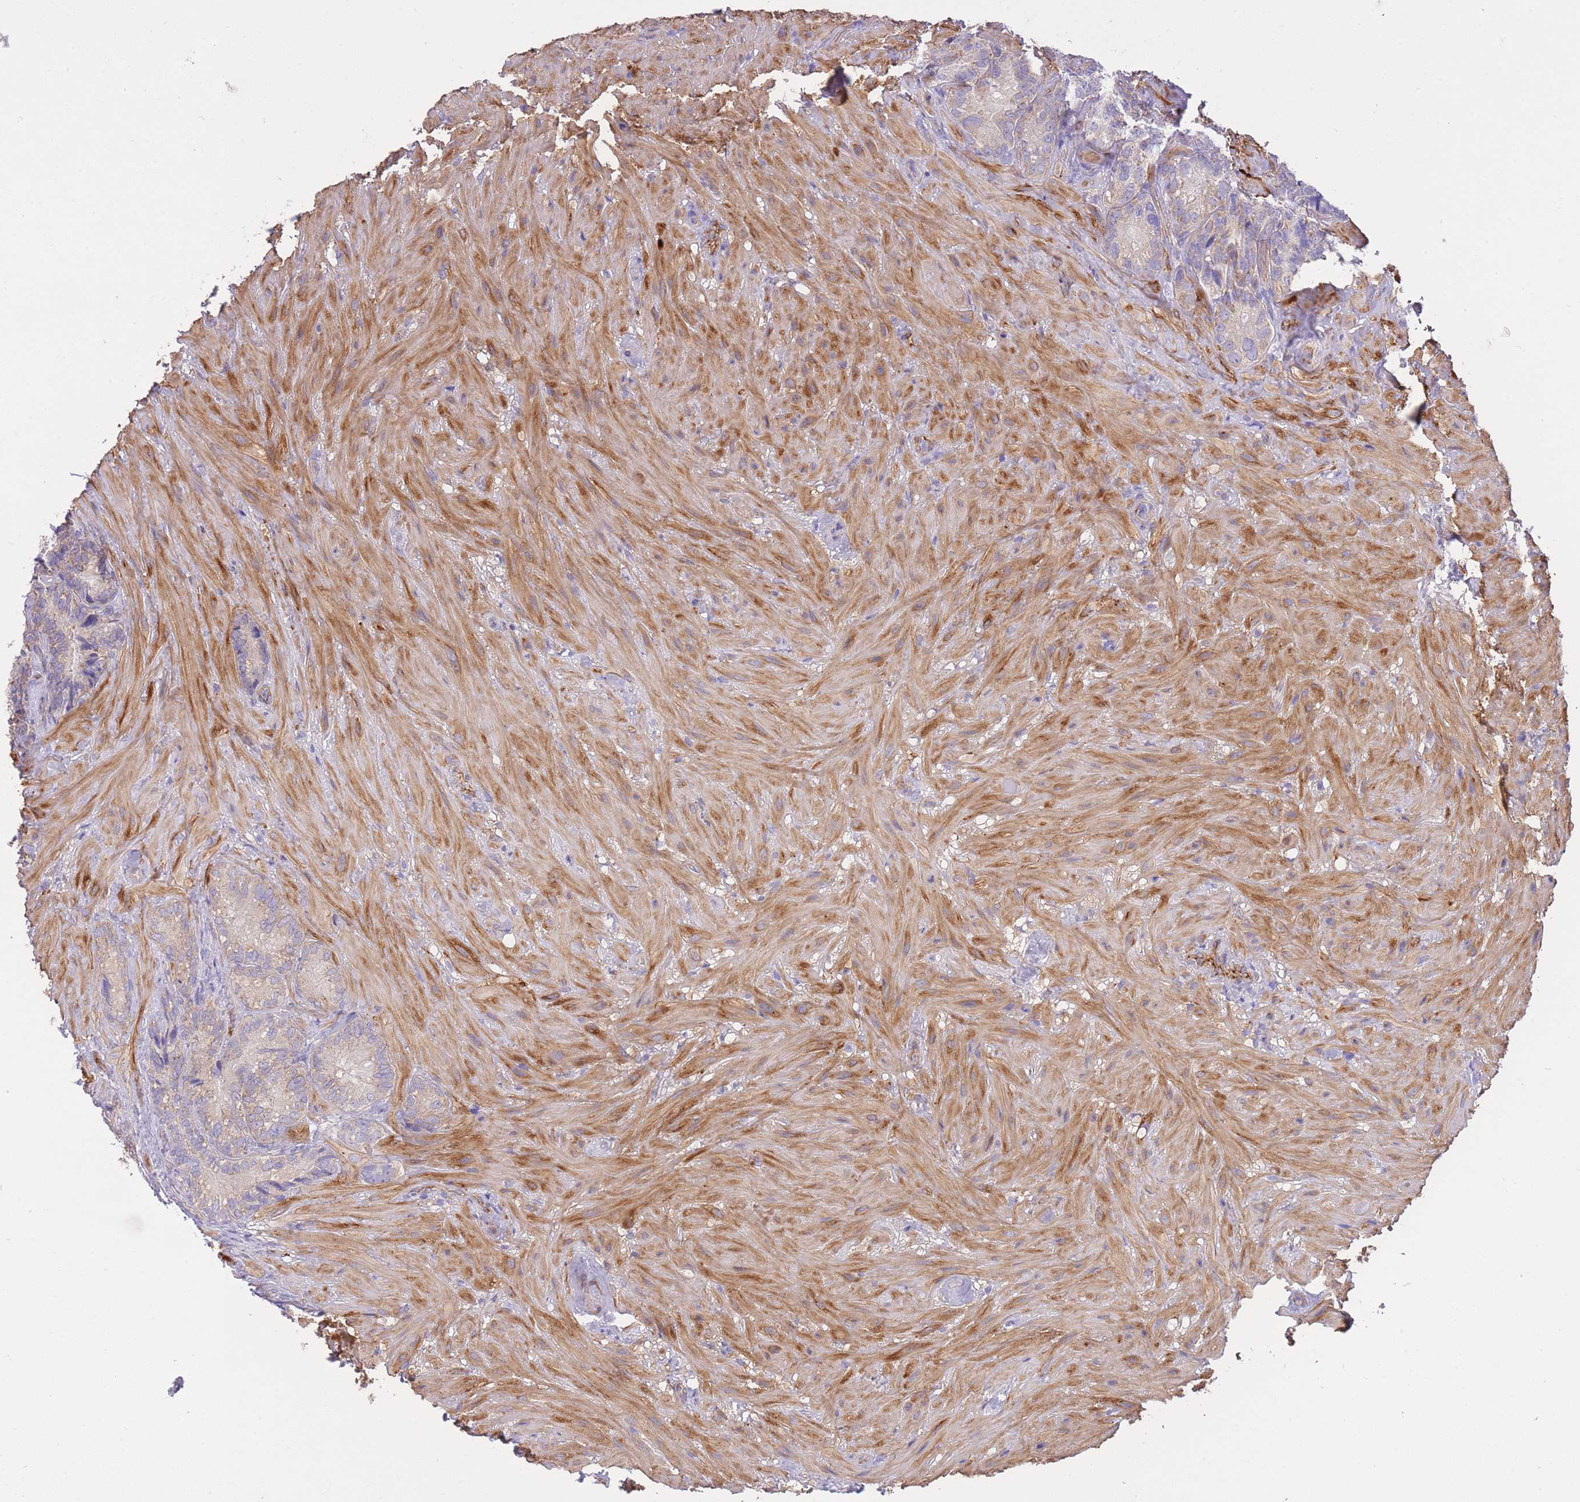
{"staining": {"intensity": "weak", "quantity": "25%-75%", "location": "cytoplasmic/membranous"}, "tissue": "seminal vesicle", "cell_type": "Glandular cells", "image_type": "normal", "snomed": [{"axis": "morphology", "description": "Normal tissue, NOS"}, {"axis": "topography", "description": "Seminal veicle"}], "caption": "Immunohistochemistry (IHC) photomicrograph of unremarkable seminal vesicle: human seminal vesicle stained using immunohistochemistry (IHC) reveals low levels of weak protein expression localized specifically in the cytoplasmic/membranous of glandular cells, appearing as a cytoplasmic/membranous brown color.", "gene": "PGM1", "patient": {"sex": "male", "age": 62}}